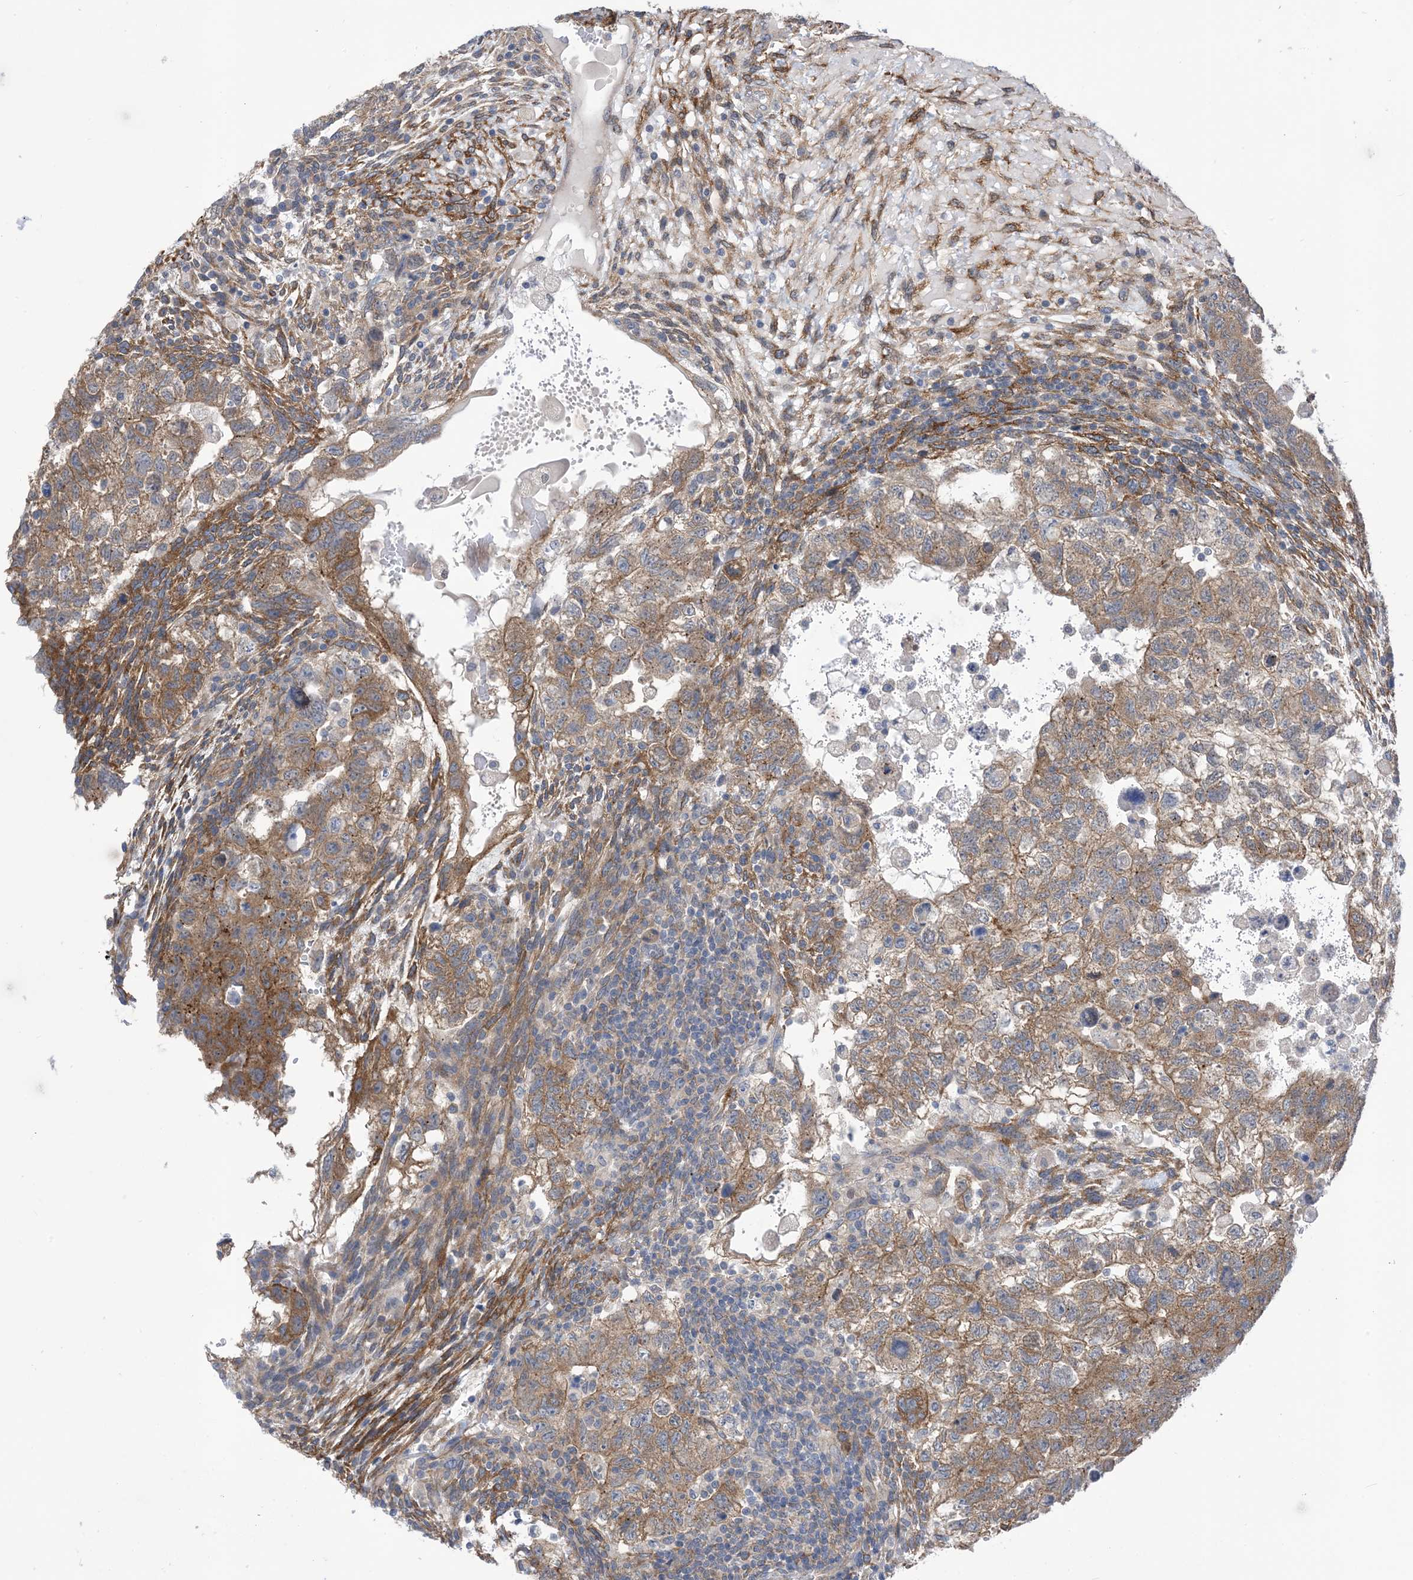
{"staining": {"intensity": "weak", "quantity": "25%-75%", "location": "cytoplasmic/membranous"}, "tissue": "testis cancer", "cell_type": "Tumor cells", "image_type": "cancer", "snomed": [{"axis": "morphology", "description": "Carcinoma, Embryonal, NOS"}, {"axis": "topography", "description": "Testis"}], "caption": "About 25%-75% of tumor cells in testis embryonal carcinoma display weak cytoplasmic/membranous protein positivity as visualized by brown immunohistochemical staining.", "gene": "EHBP1", "patient": {"sex": "male", "age": 36}}